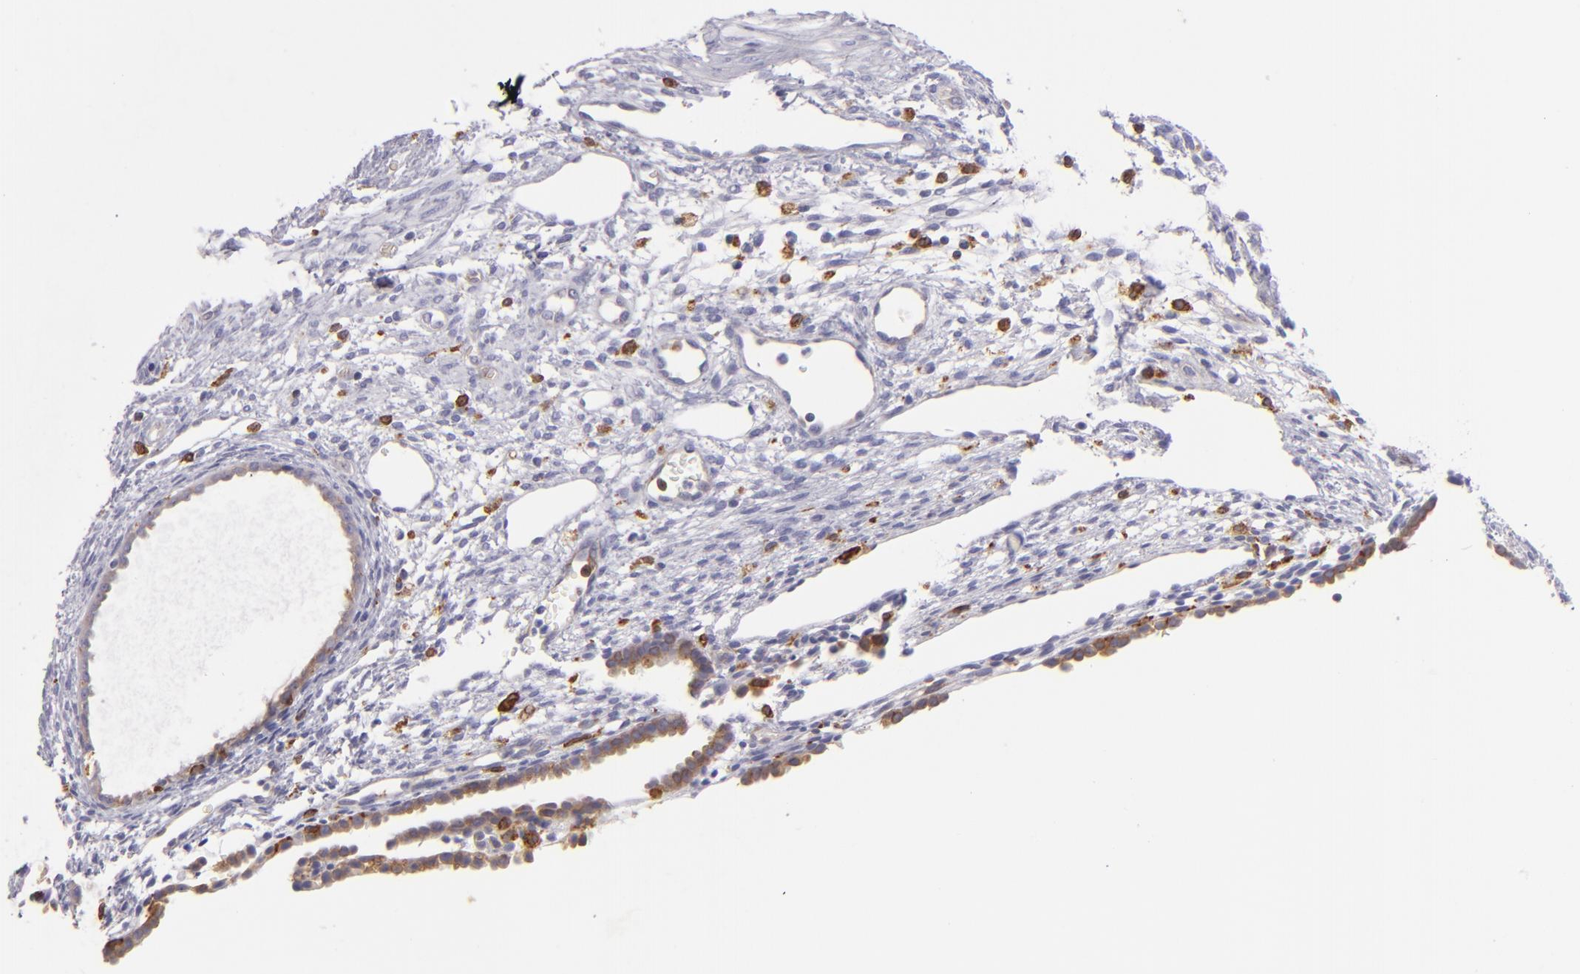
{"staining": {"intensity": "negative", "quantity": "none", "location": "none"}, "tissue": "endometrium", "cell_type": "Cells in endometrial stroma", "image_type": "normal", "snomed": [{"axis": "morphology", "description": "Normal tissue, NOS"}, {"axis": "topography", "description": "Endometrium"}], "caption": "DAB (3,3'-diaminobenzidine) immunohistochemical staining of benign endometrium shows no significant positivity in cells in endometrial stroma. (Stains: DAB (3,3'-diaminobenzidine) immunohistochemistry (IHC) with hematoxylin counter stain, Microscopy: brightfield microscopy at high magnification).", "gene": "CD74", "patient": {"sex": "female", "age": 72}}